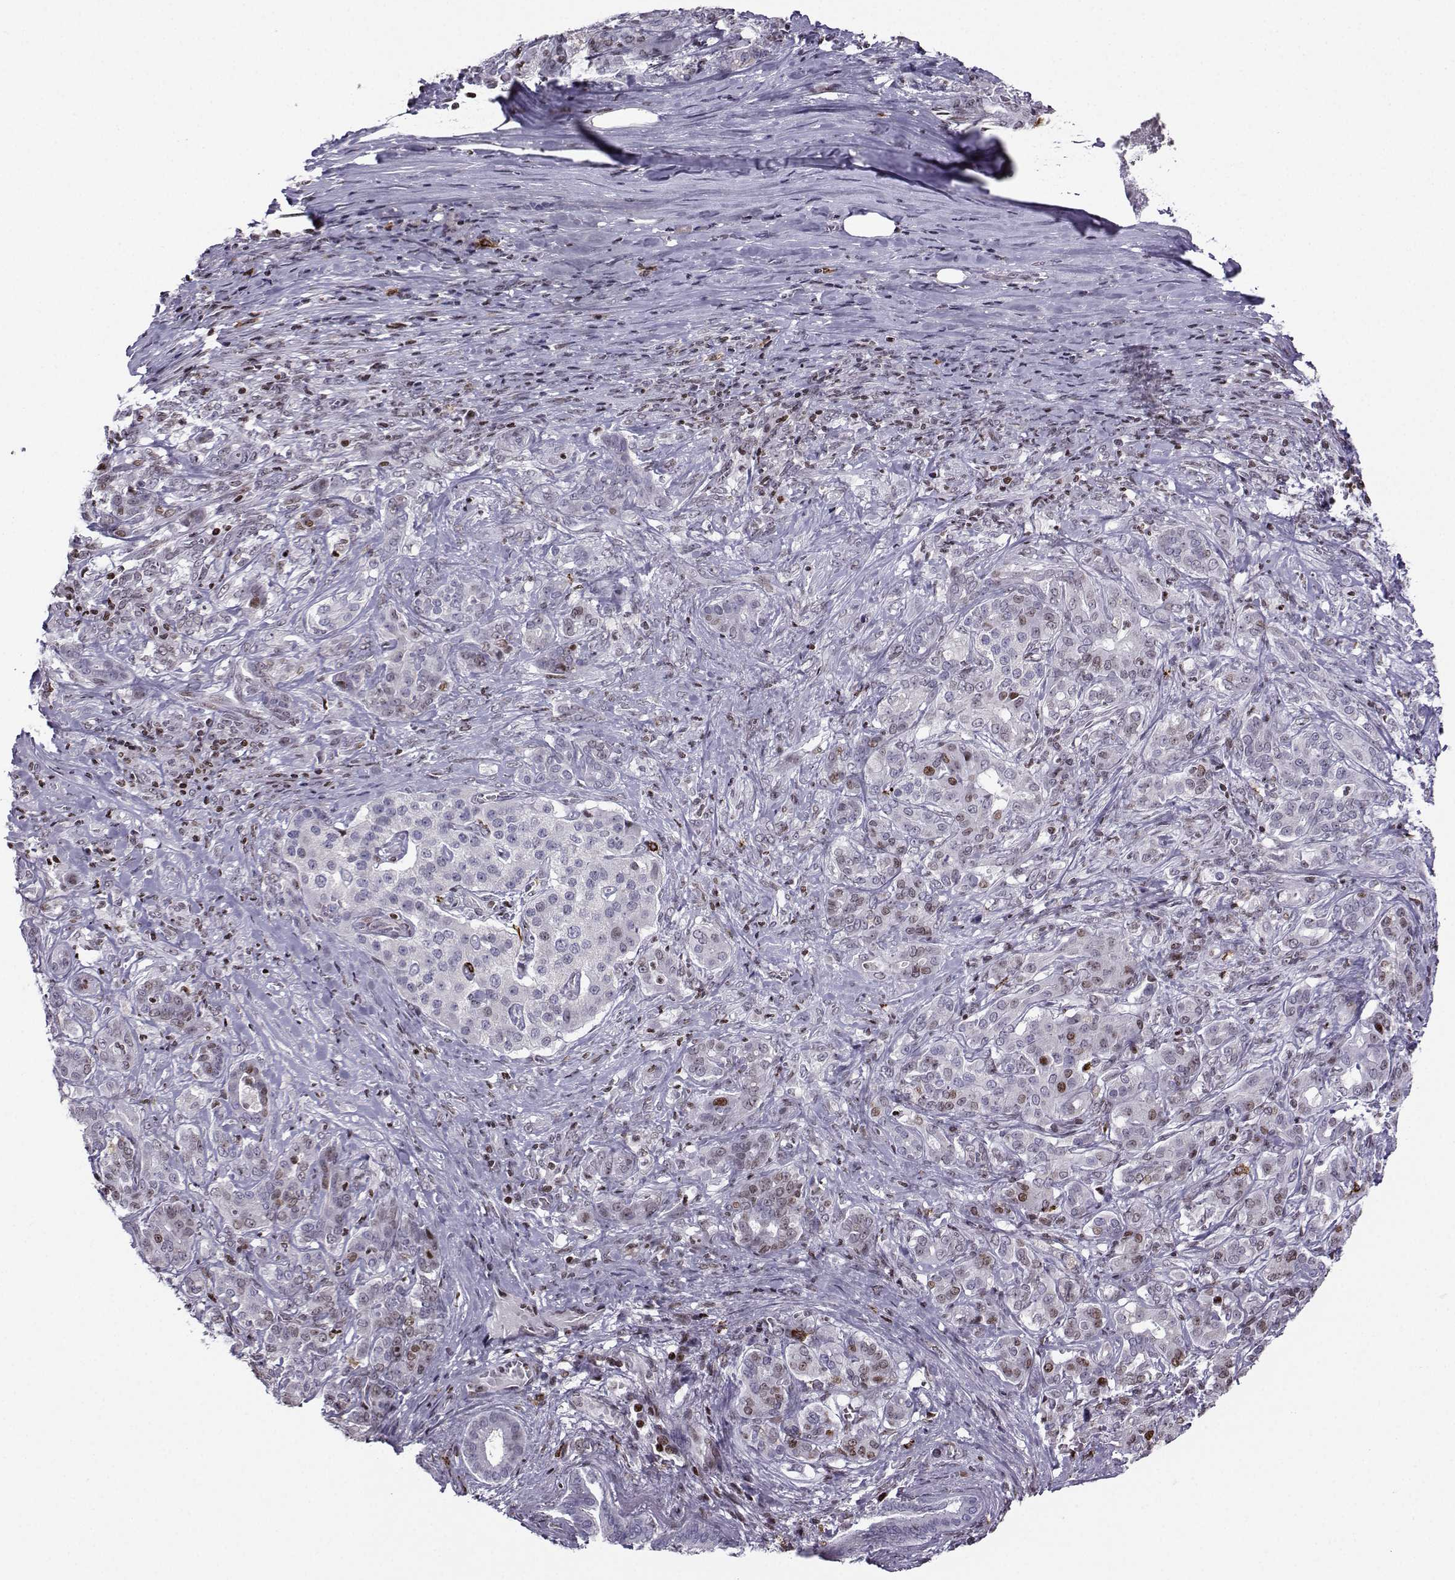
{"staining": {"intensity": "moderate", "quantity": "<25%", "location": "nuclear"}, "tissue": "pancreatic cancer", "cell_type": "Tumor cells", "image_type": "cancer", "snomed": [{"axis": "morphology", "description": "Normal tissue, NOS"}, {"axis": "morphology", "description": "Inflammation, NOS"}, {"axis": "morphology", "description": "Adenocarcinoma, NOS"}, {"axis": "topography", "description": "Pancreas"}], "caption": "Protein expression analysis of human pancreatic cancer reveals moderate nuclear positivity in about <25% of tumor cells.", "gene": "ZNF19", "patient": {"sex": "male", "age": 57}}